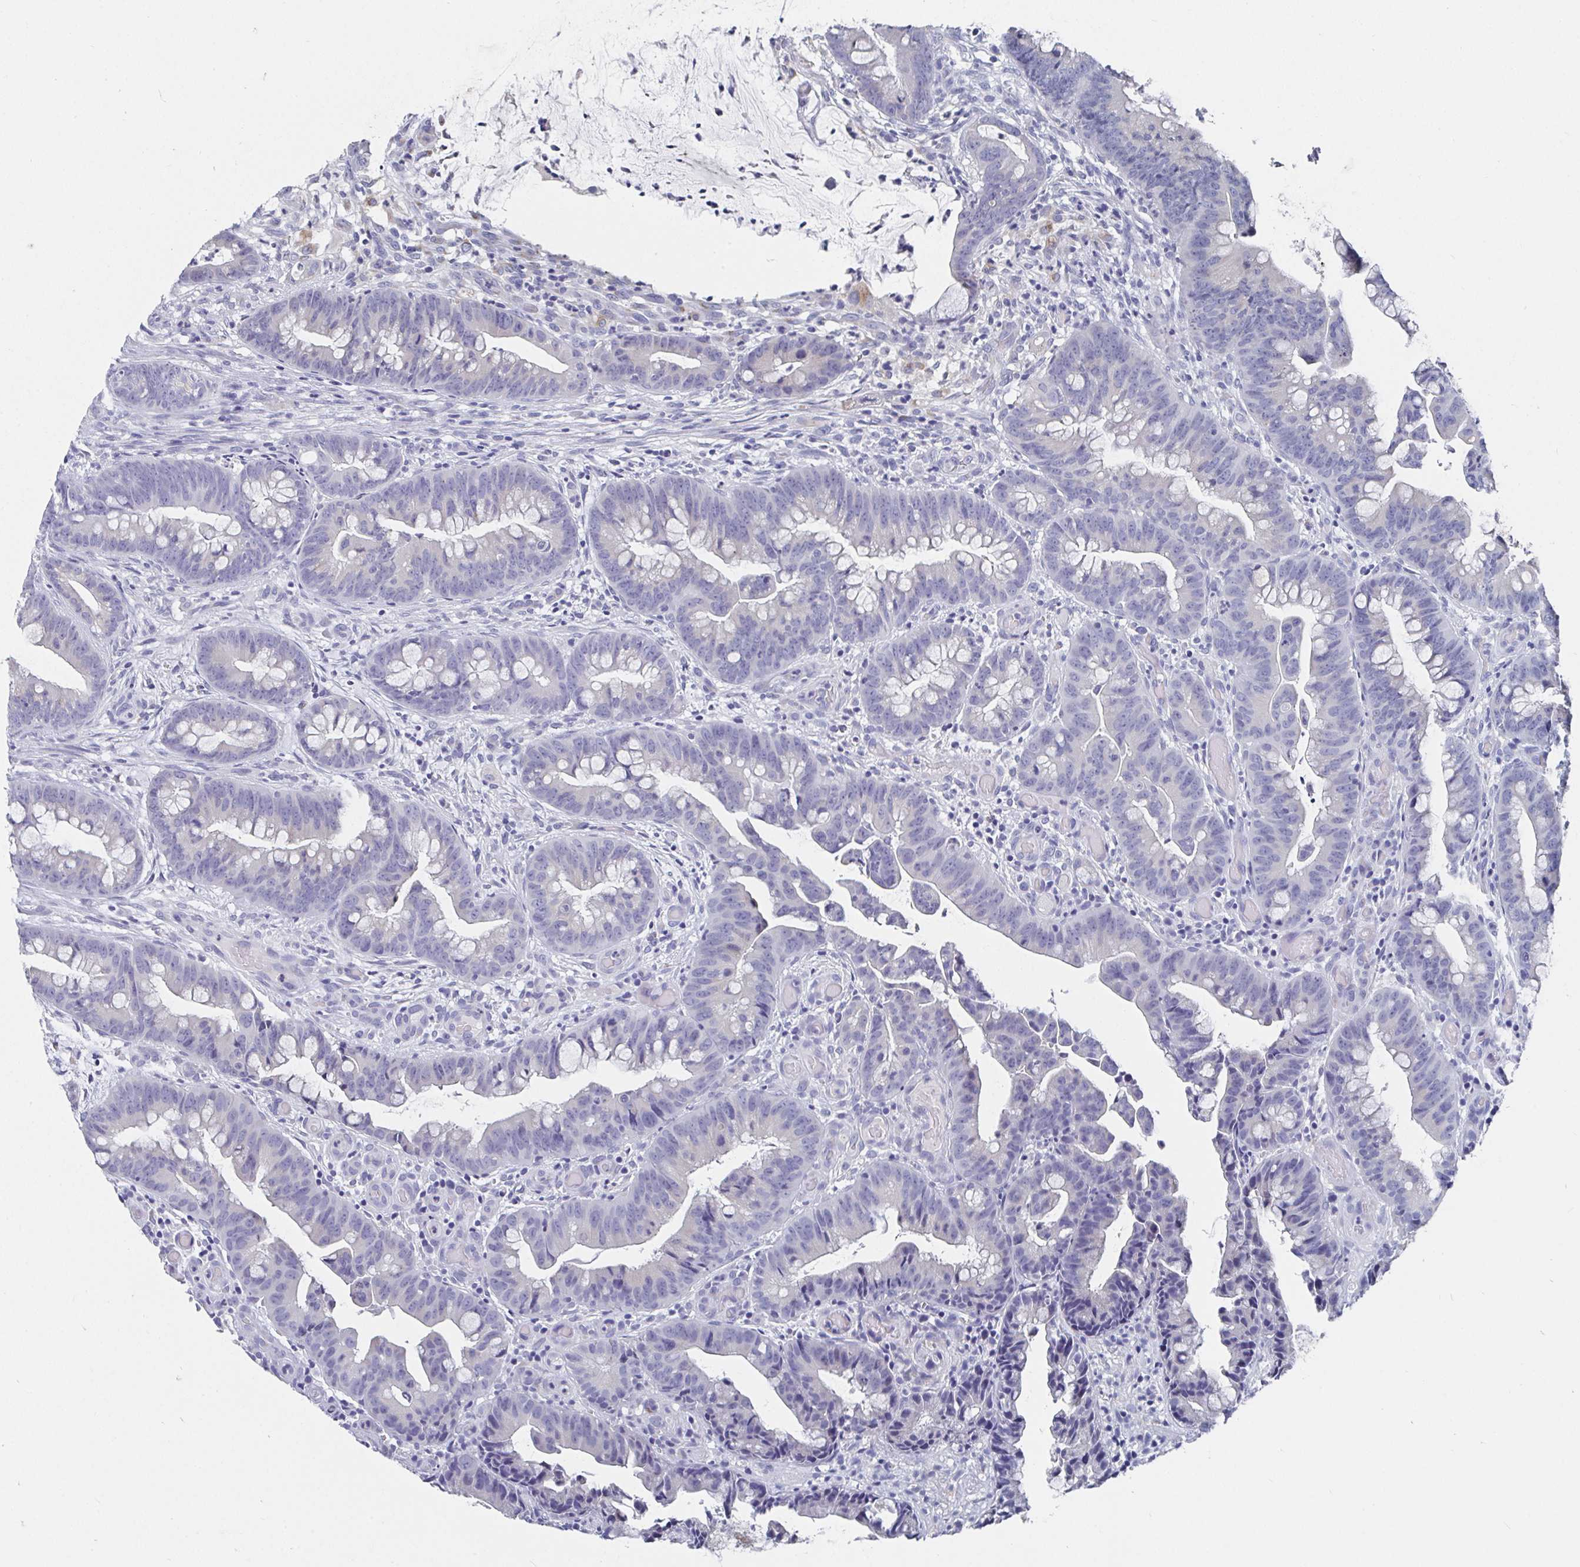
{"staining": {"intensity": "negative", "quantity": "none", "location": "none"}, "tissue": "colorectal cancer", "cell_type": "Tumor cells", "image_type": "cancer", "snomed": [{"axis": "morphology", "description": "Adenocarcinoma, NOS"}, {"axis": "topography", "description": "Colon"}], "caption": "IHC photomicrograph of neoplastic tissue: adenocarcinoma (colorectal) stained with DAB (3,3'-diaminobenzidine) demonstrates no significant protein positivity in tumor cells.", "gene": "TAS2R39", "patient": {"sex": "male", "age": 62}}